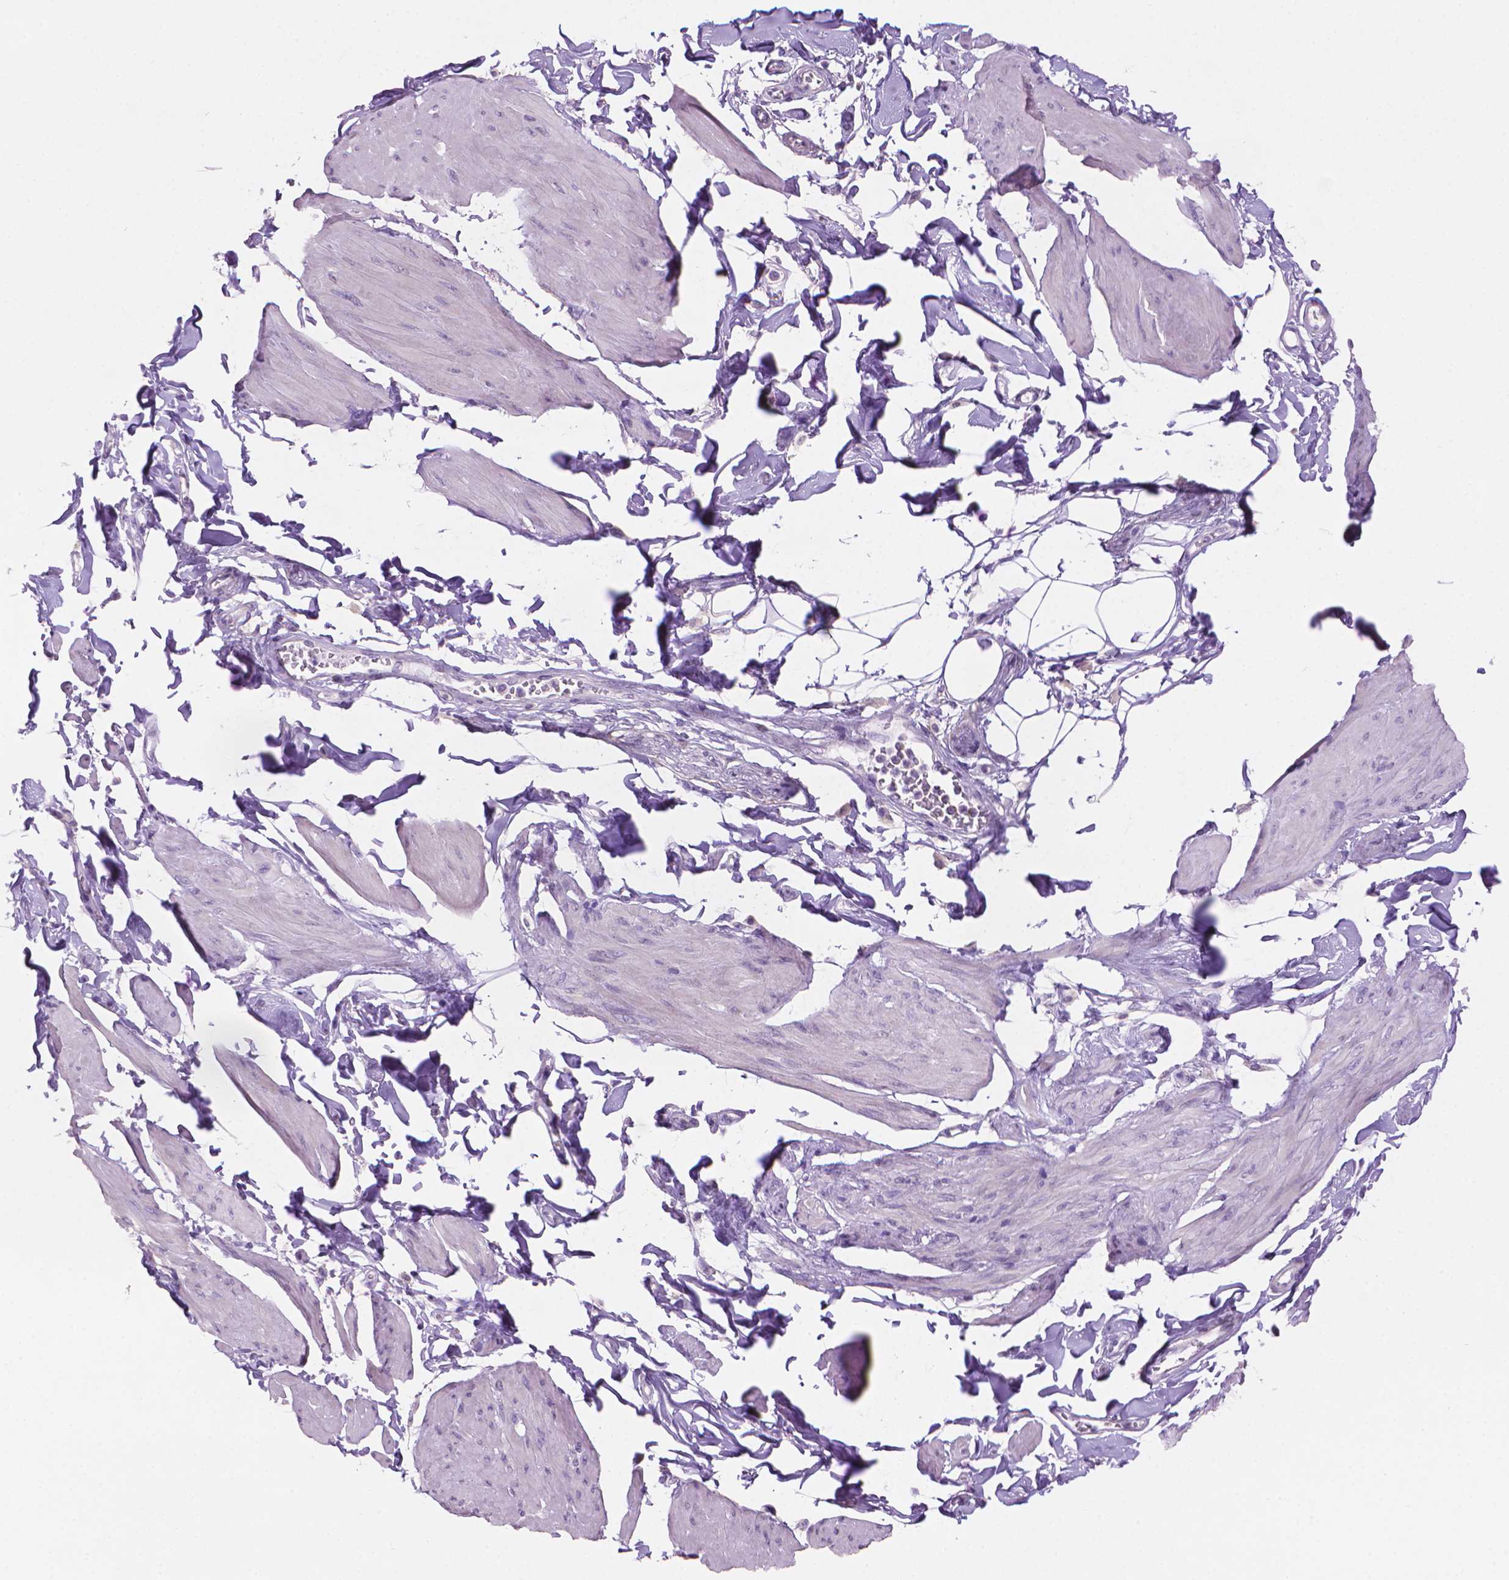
{"staining": {"intensity": "negative", "quantity": "none", "location": "none"}, "tissue": "smooth muscle", "cell_type": "Smooth muscle cells", "image_type": "normal", "snomed": [{"axis": "morphology", "description": "Normal tissue, NOS"}, {"axis": "topography", "description": "Adipose tissue"}, {"axis": "topography", "description": "Smooth muscle"}, {"axis": "topography", "description": "Peripheral nerve tissue"}], "caption": "Benign smooth muscle was stained to show a protein in brown. There is no significant positivity in smooth muscle cells. (DAB (3,3'-diaminobenzidine) IHC visualized using brightfield microscopy, high magnification).", "gene": "MUC1", "patient": {"sex": "male", "age": 83}}